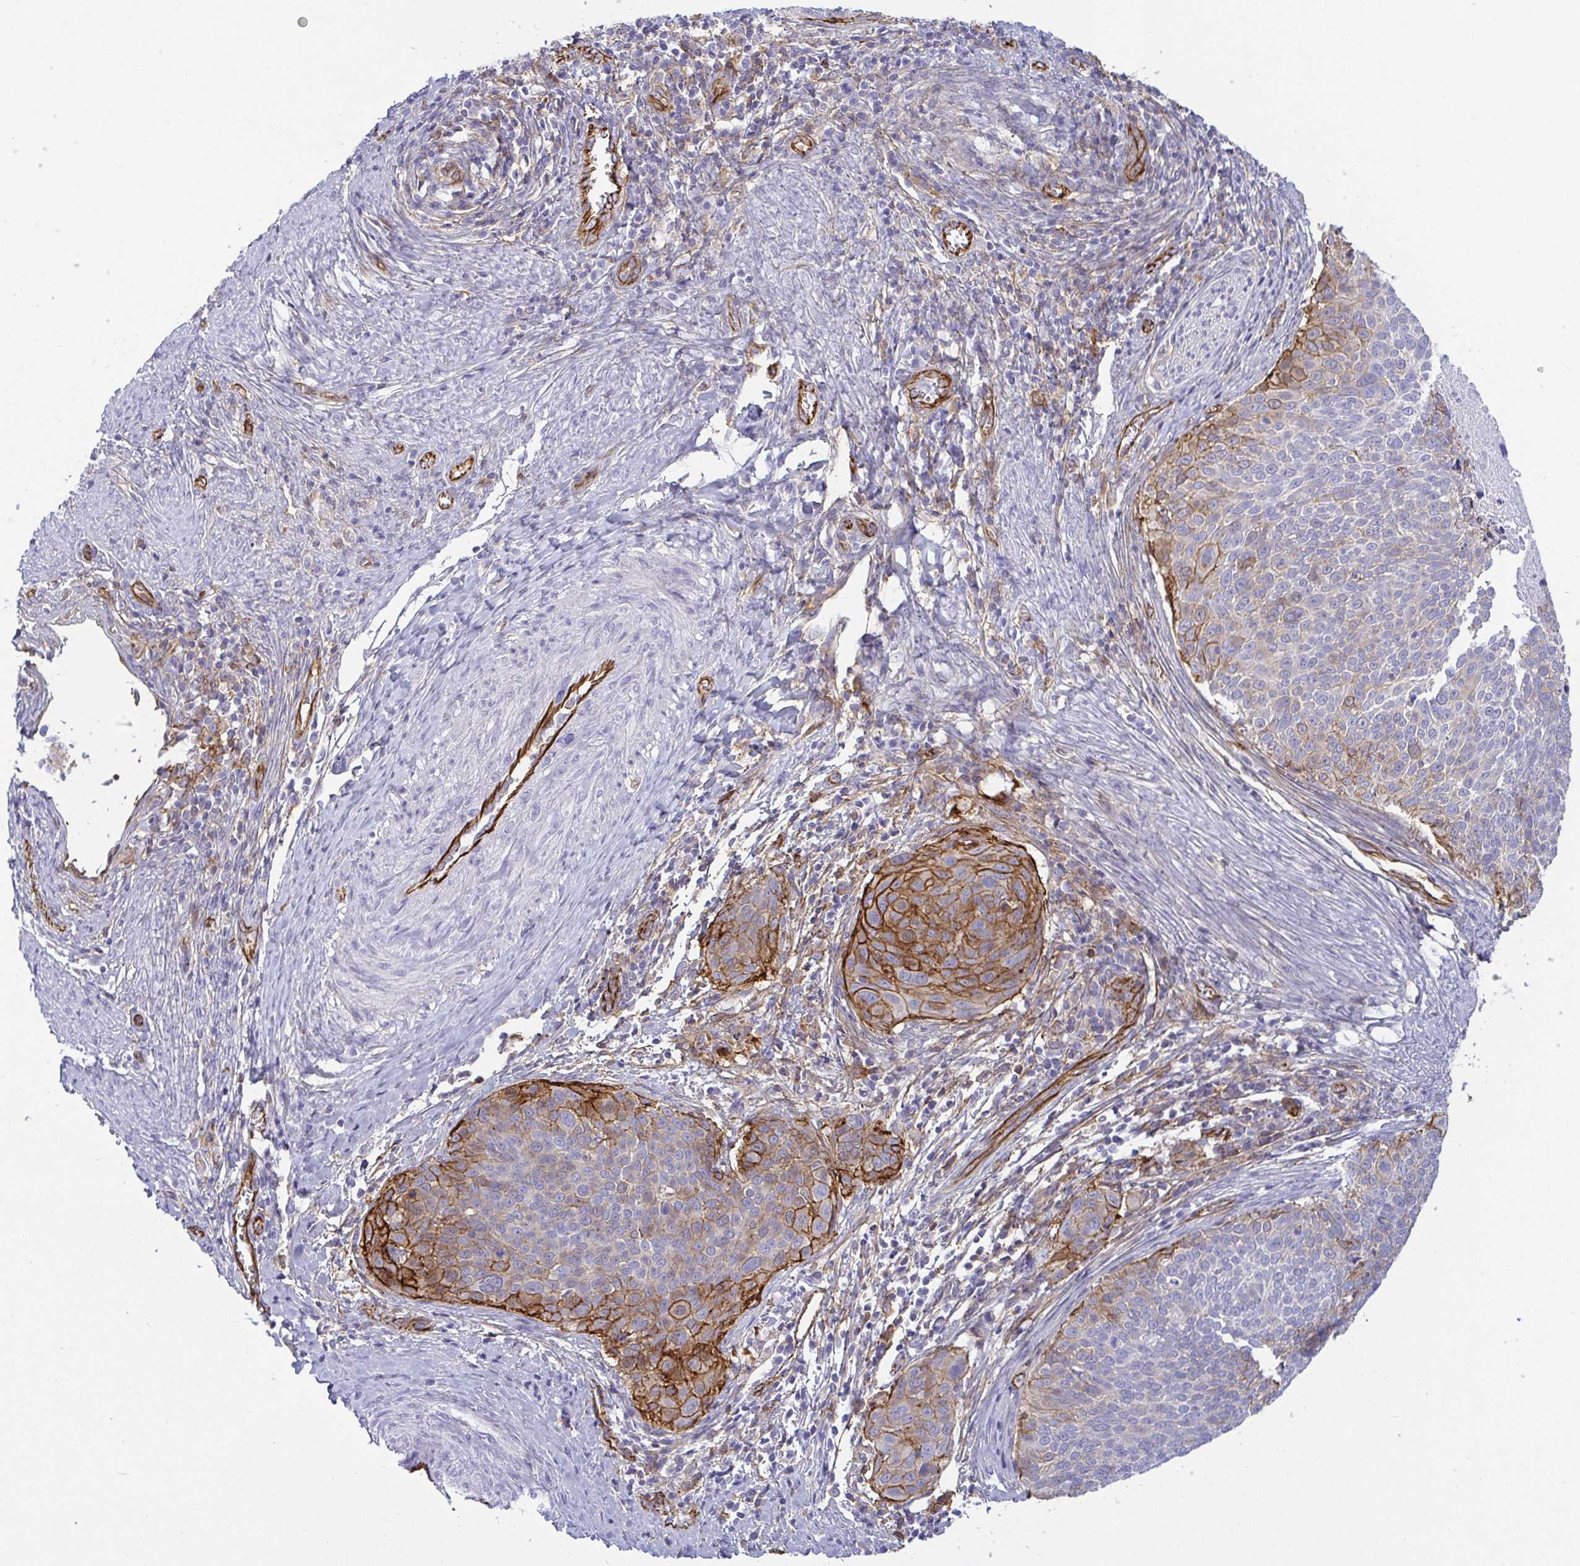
{"staining": {"intensity": "moderate", "quantity": "25%-75%", "location": "cytoplasmic/membranous"}, "tissue": "cervical cancer", "cell_type": "Tumor cells", "image_type": "cancer", "snomed": [{"axis": "morphology", "description": "Squamous cell carcinoma, NOS"}, {"axis": "topography", "description": "Cervix"}], "caption": "An image showing moderate cytoplasmic/membranous positivity in approximately 25%-75% of tumor cells in cervical cancer (squamous cell carcinoma), as visualized by brown immunohistochemical staining.", "gene": "LIMA1", "patient": {"sex": "female", "age": 39}}